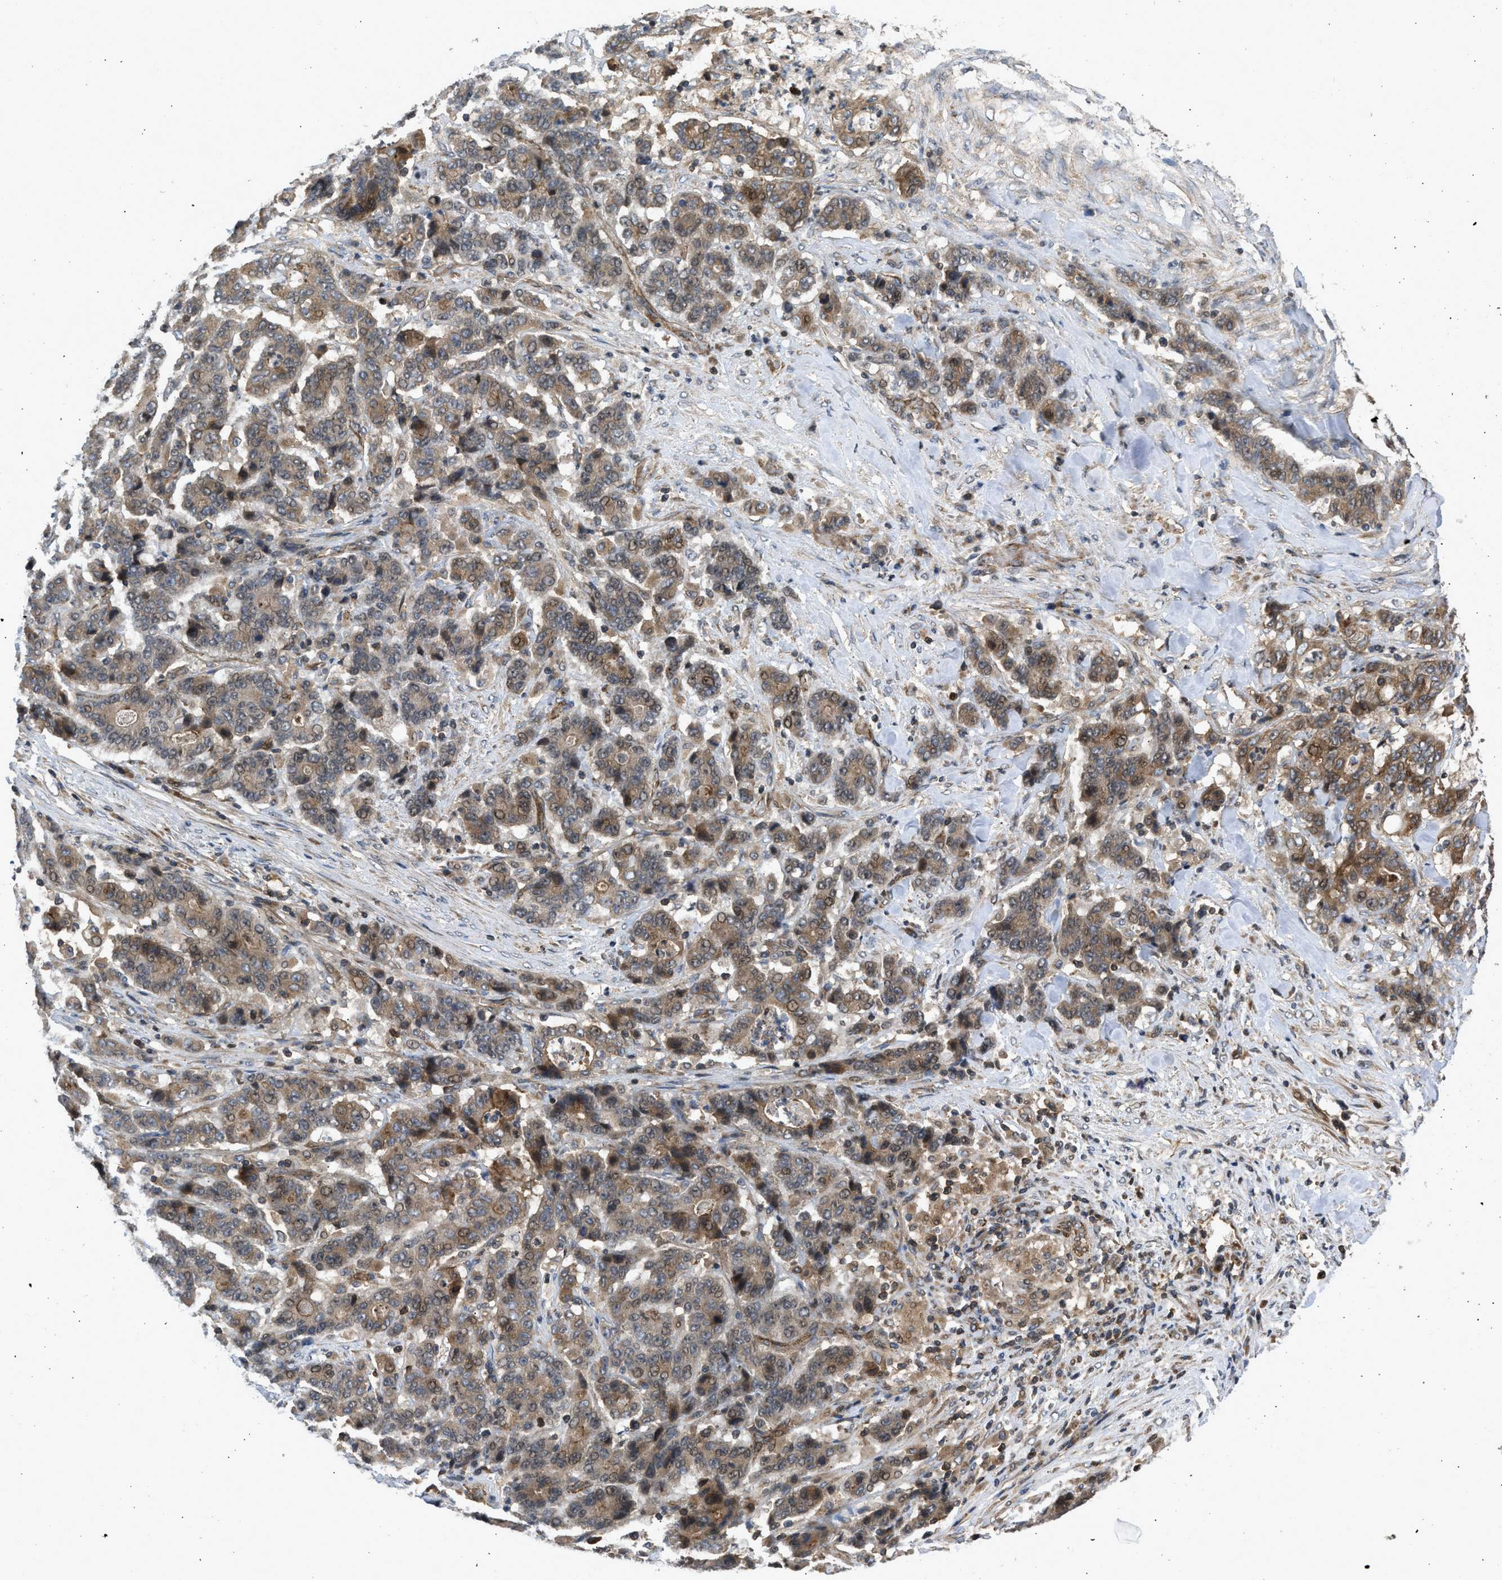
{"staining": {"intensity": "moderate", "quantity": ">75%", "location": "cytoplasmic/membranous"}, "tissue": "stomach cancer", "cell_type": "Tumor cells", "image_type": "cancer", "snomed": [{"axis": "morphology", "description": "Adenocarcinoma, NOS"}, {"axis": "topography", "description": "Stomach"}], "caption": "Brown immunohistochemical staining in human stomach cancer (adenocarcinoma) demonstrates moderate cytoplasmic/membranous staining in approximately >75% of tumor cells.", "gene": "GPATCH2L", "patient": {"sex": "female", "age": 73}}